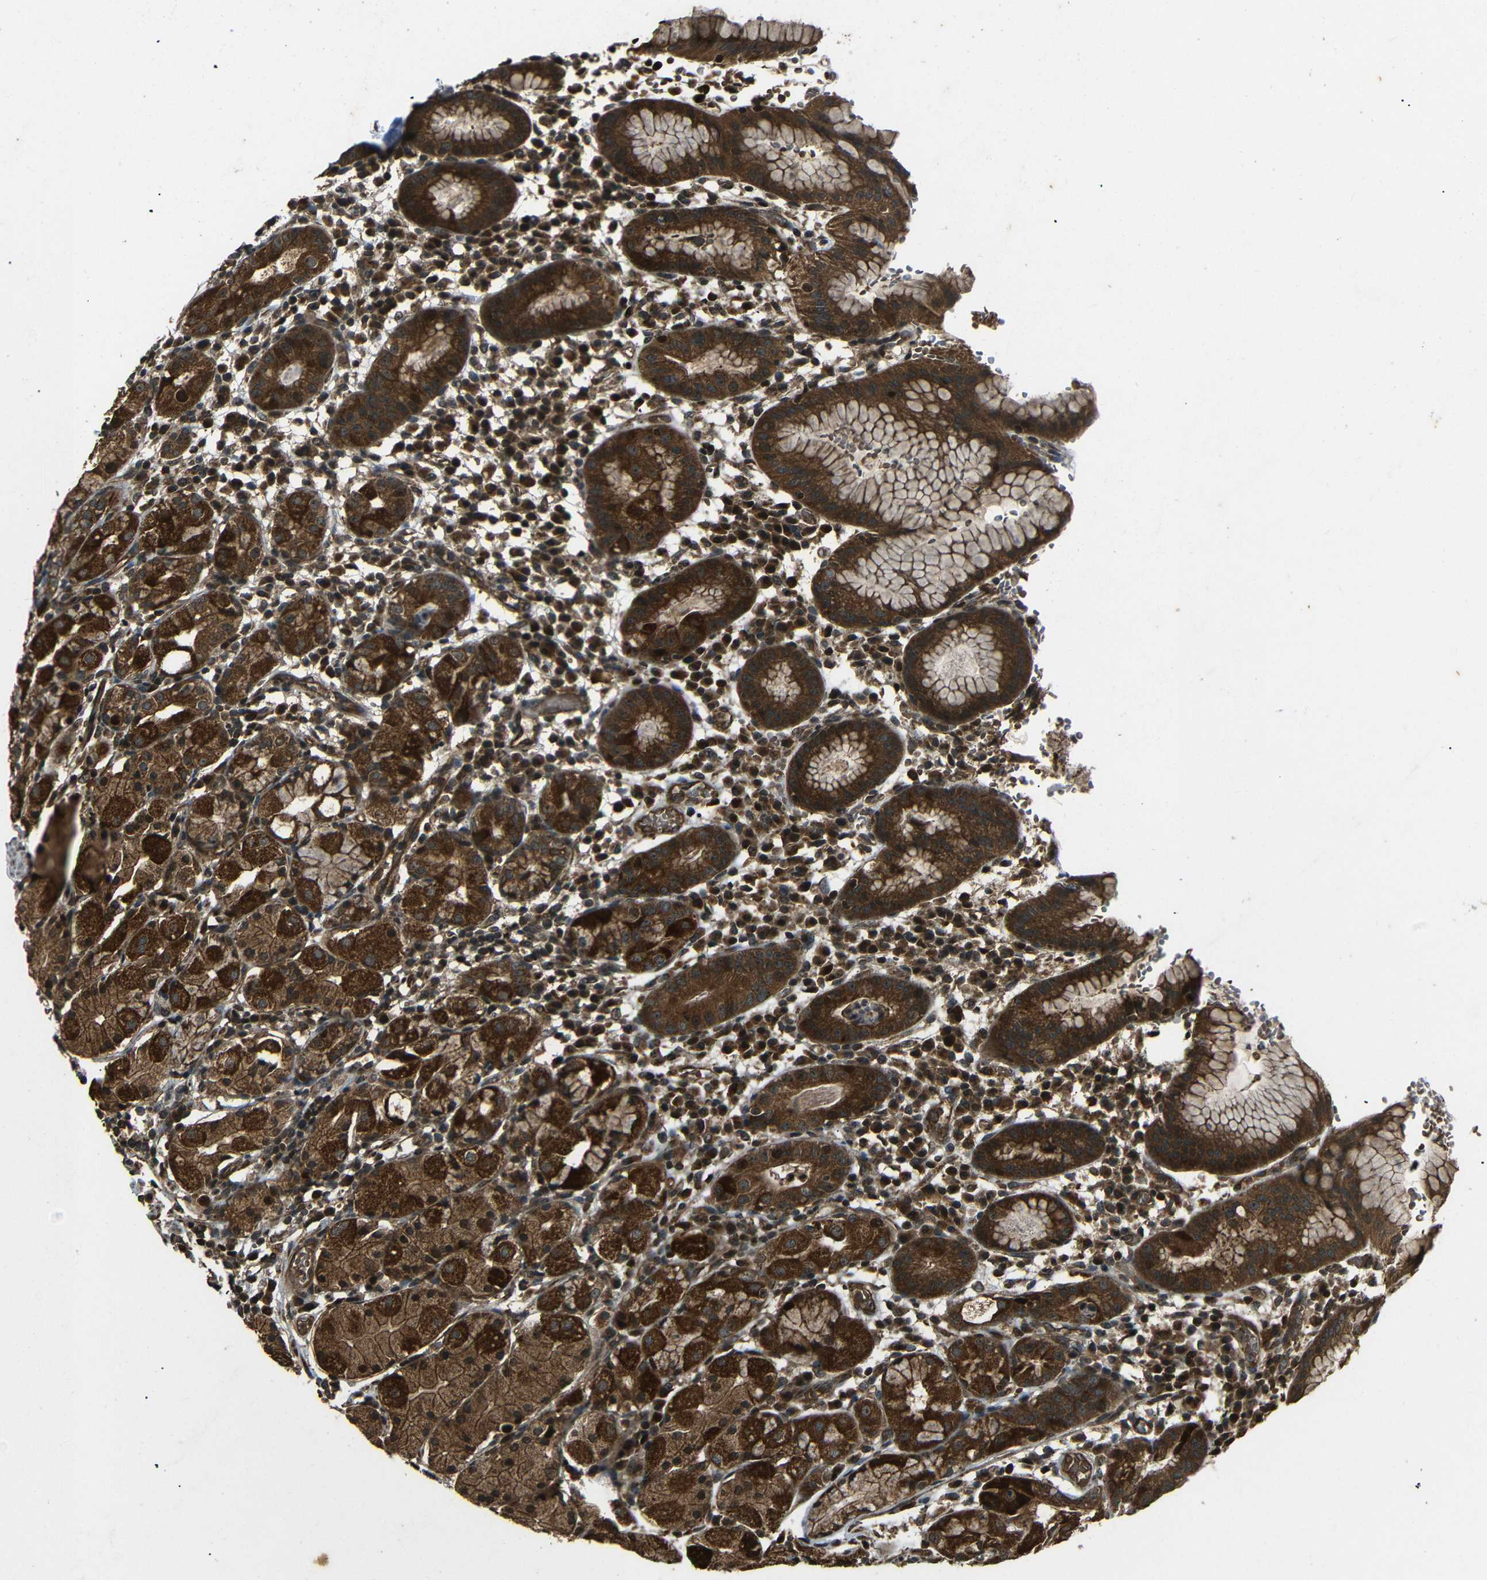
{"staining": {"intensity": "strong", "quantity": ">75%", "location": "cytoplasmic/membranous"}, "tissue": "stomach", "cell_type": "Glandular cells", "image_type": "normal", "snomed": [{"axis": "morphology", "description": "Normal tissue, NOS"}, {"axis": "topography", "description": "Stomach"}, {"axis": "topography", "description": "Stomach, lower"}], "caption": "Protein analysis of normal stomach demonstrates strong cytoplasmic/membranous expression in about >75% of glandular cells. The protein is shown in brown color, while the nuclei are stained blue.", "gene": "PLK2", "patient": {"sex": "female", "age": 75}}